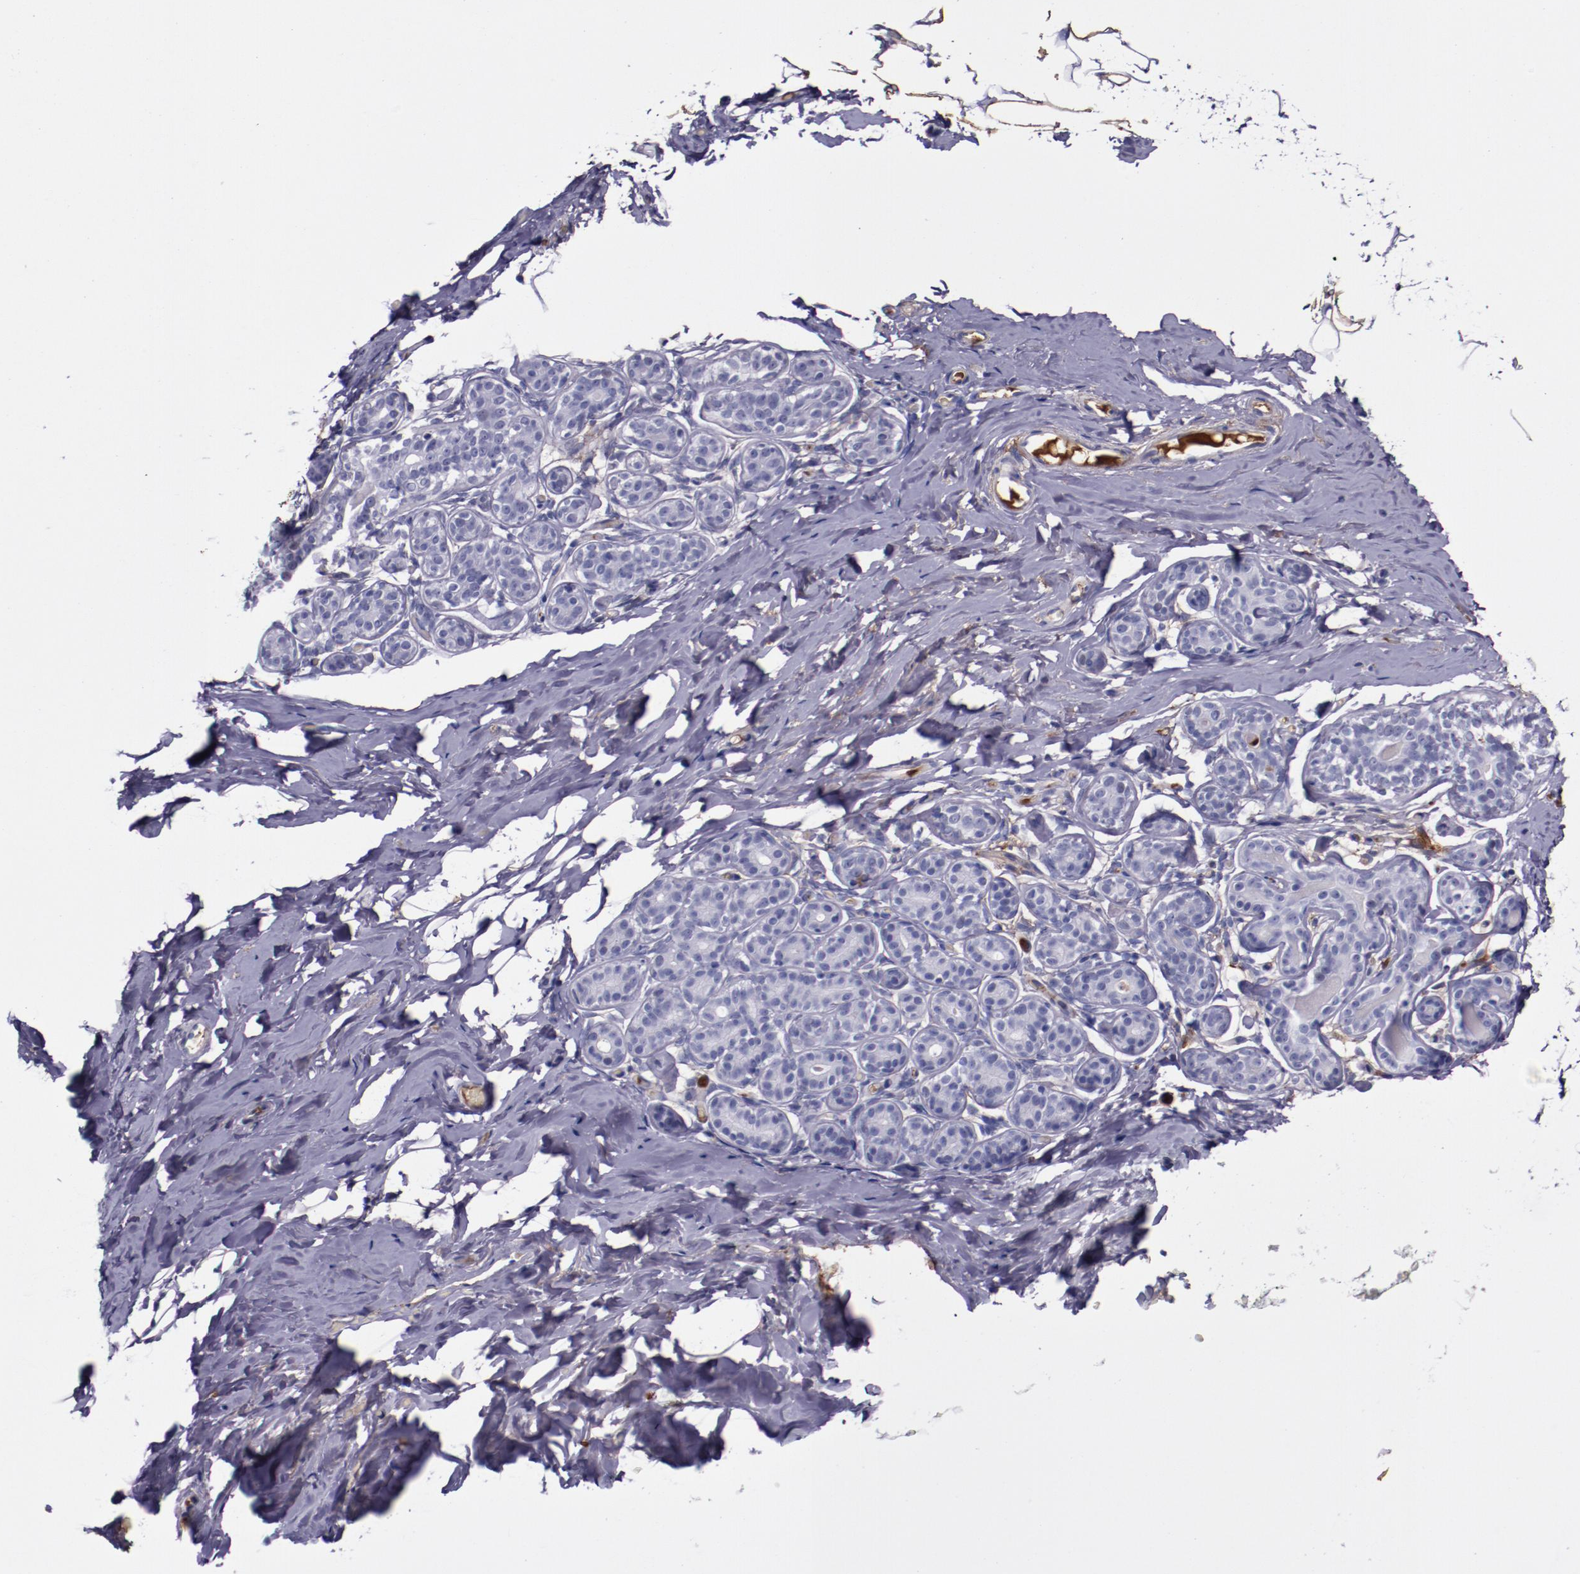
{"staining": {"intensity": "negative", "quantity": "none", "location": "none"}, "tissue": "breast", "cell_type": "Adipocytes", "image_type": "normal", "snomed": [{"axis": "morphology", "description": "Normal tissue, NOS"}, {"axis": "topography", "description": "Breast"}, {"axis": "topography", "description": "Soft tissue"}], "caption": "The immunohistochemistry histopathology image has no significant positivity in adipocytes of breast. (Stains: DAB immunohistochemistry with hematoxylin counter stain, Microscopy: brightfield microscopy at high magnification).", "gene": "APOH", "patient": {"sex": "female", "age": 75}}